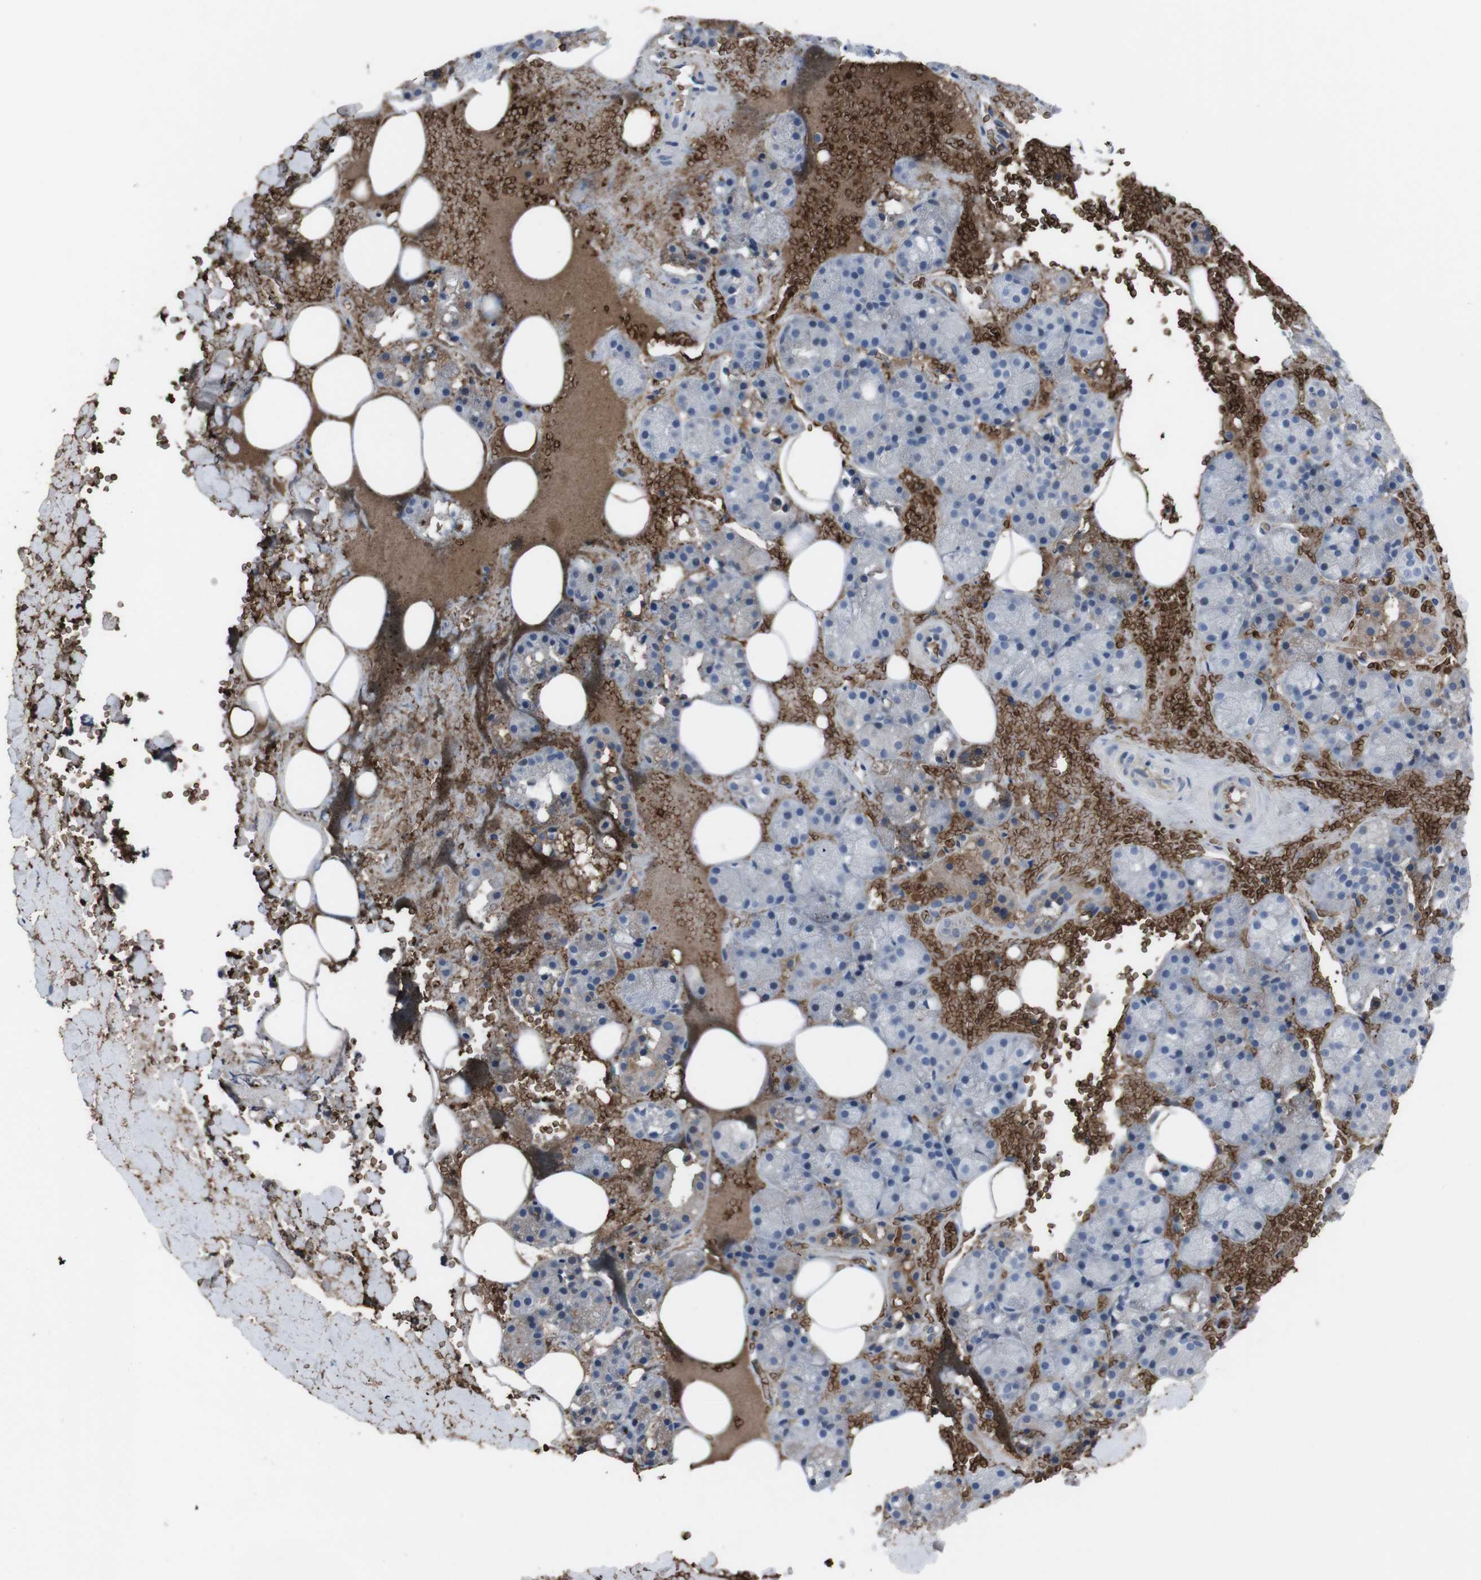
{"staining": {"intensity": "weak", "quantity": "<25%", "location": "cytoplasmic/membranous"}, "tissue": "salivary gland", "cell_type": "Glandular cells", "image_type": "normal", "snomed": [{"axis": "morphology", "description": "Normal tissue, NOS"}, {"axis": "topography", "description": "Salivary gland"}], "caption": "High magnification brightfield microscopy of benign salivary gland stained with DAB (3,3'-diaminobenzidine) (brown) and counterstained with hematoxylin (blue): glandular cells show no significant expression.", "gene": "SPTB", "patient": {"sex": "male", "age": 62}}